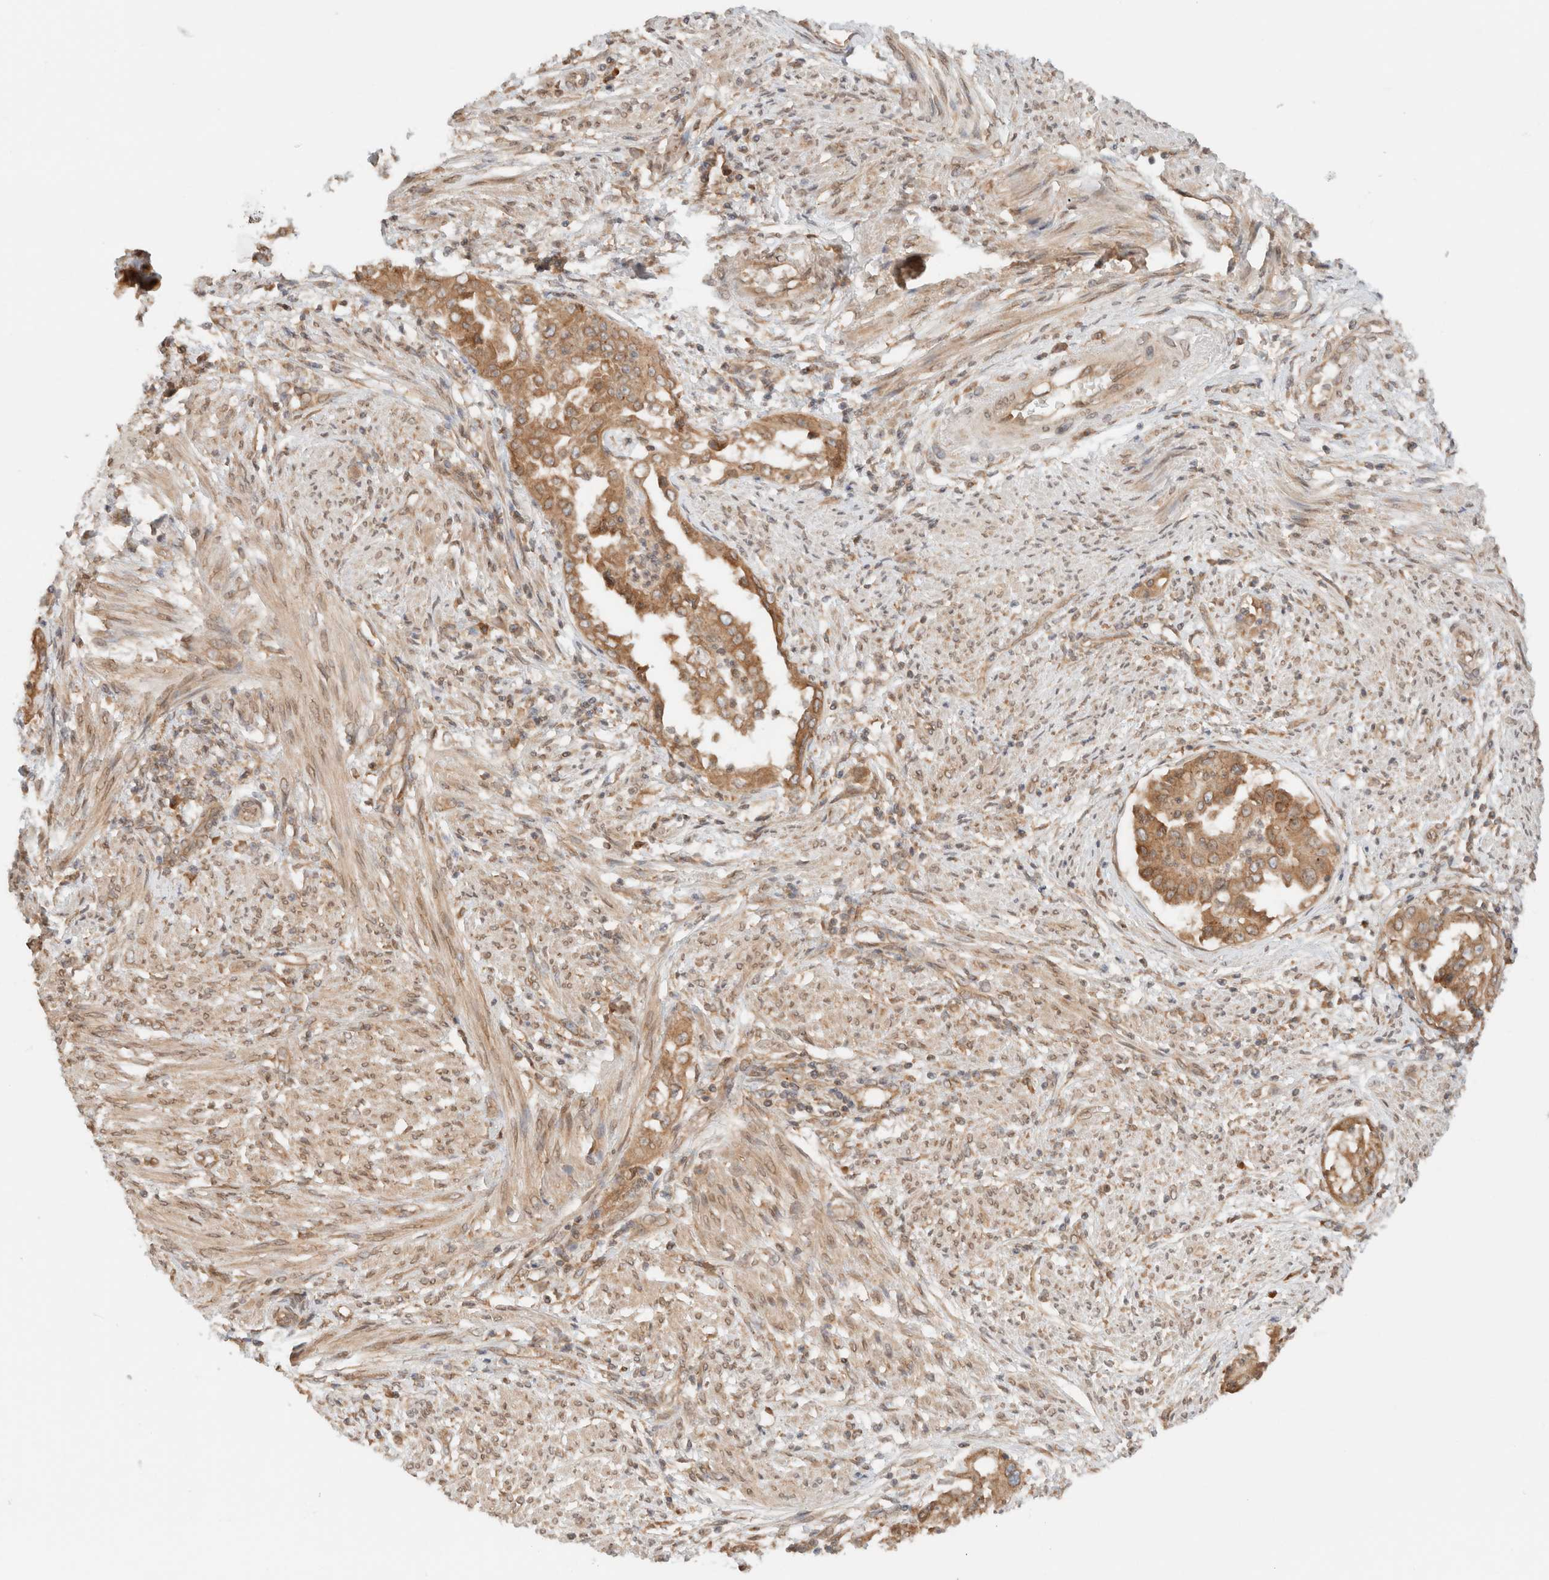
{"staining": {"intensity": "moderate", "quantity": ">75%", "location": "cytoplasmic/membranous"}, "tissue": "endometrial cancer", "cell_type": "Tumor cells", "image_type": "cancer", "snomed": [{"axis": "morphology", "description": "Adenocarcinoma, NOS"}, {"axis": "topography", "description": "Endometrium"}], "caption": "Endometrial cancer (adenocarcinoma) stained for a protein reveals moderate cytoplasmic/membranous positivity in tumor cells.", "gene": "ARFGEF2", "patient": {"sex": "female", "age": 85}}